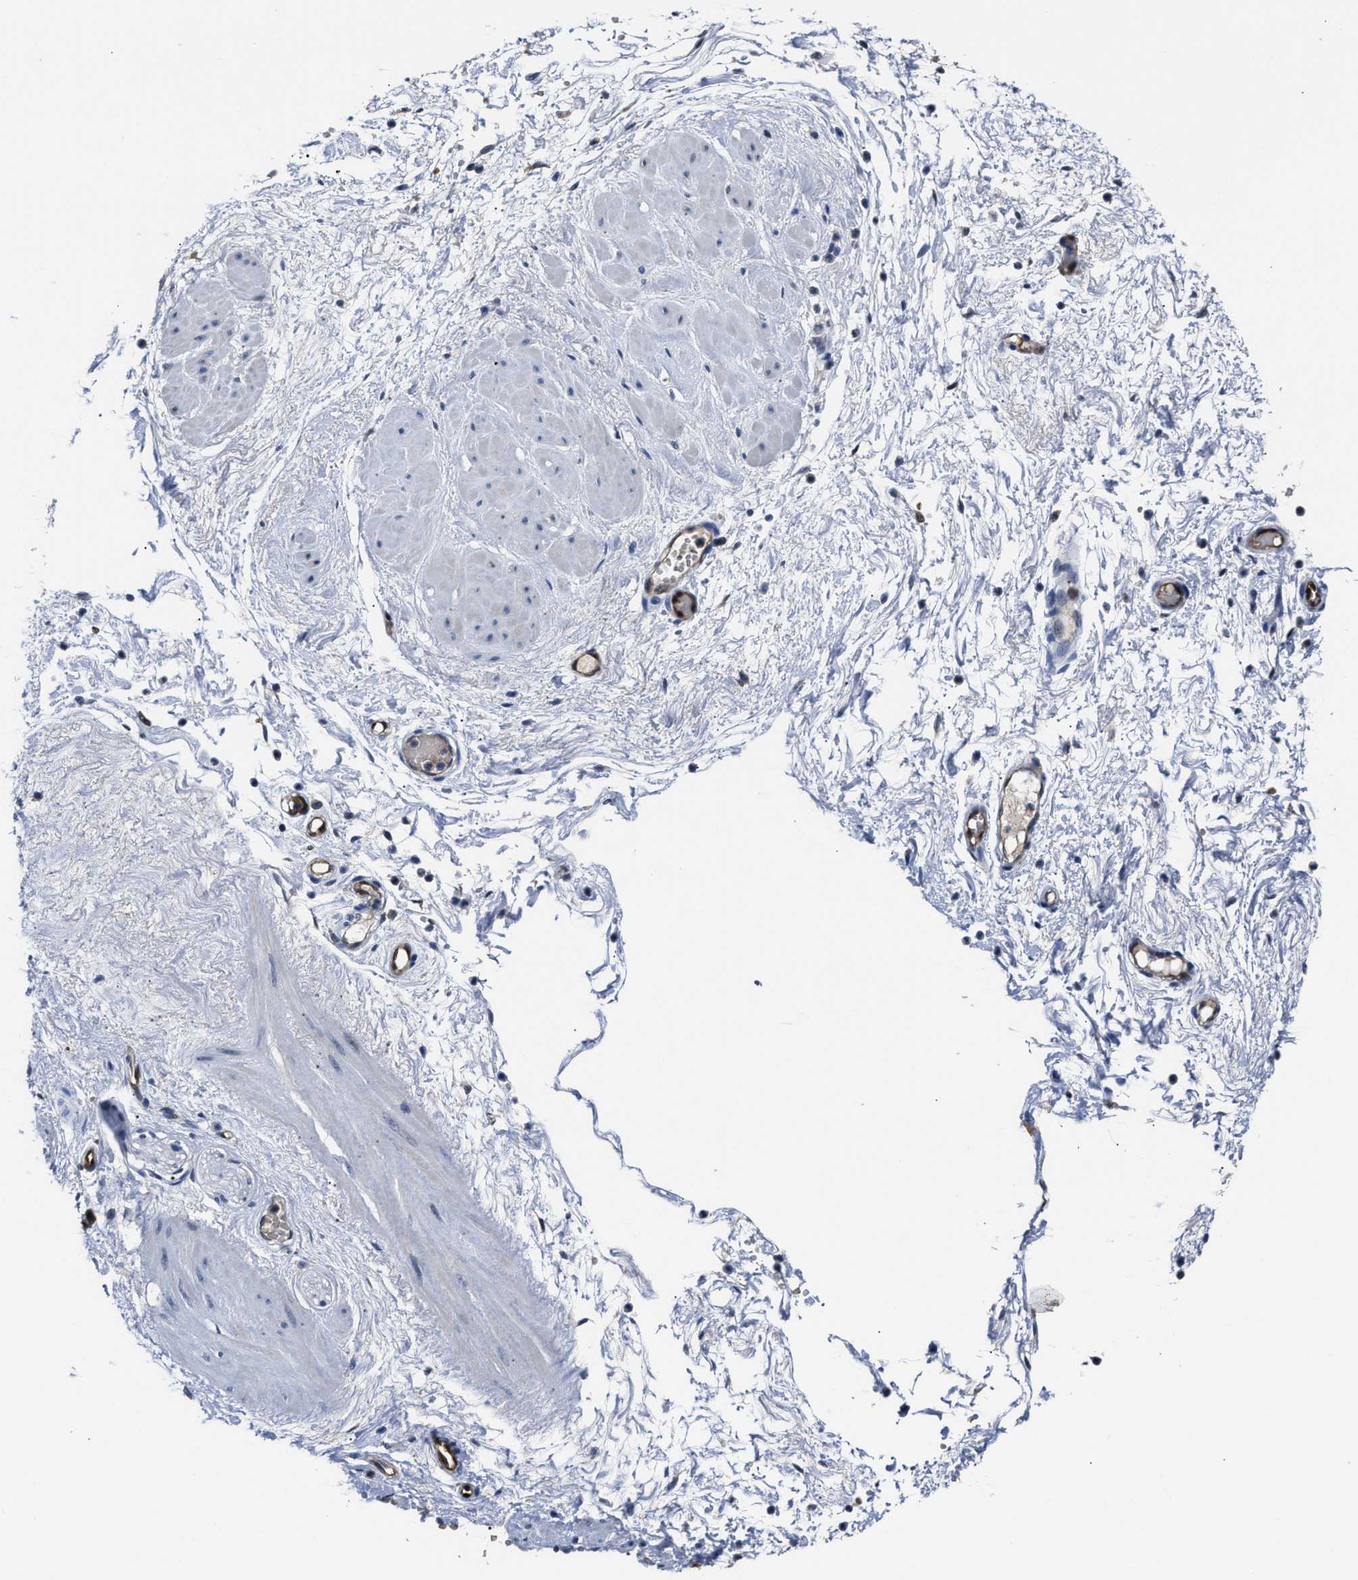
{"staining": {"intensity": "negative", "quantity": "none", "location": "none"}, "tissue": "adipose tissue", "cell_type": "Adipocytes", "image_type": "normal", "snomed": [{"axis": "morphology", "description": "Normal tissue, NOS"}, {"axis": "topography", "description": "Soft tissue"}, {"axis": "topography", "description": "Vascular tissue"}], "caption": "DAB immunohistochemical staining of normal human adipose tissue displays no significant expression in adipocytes. (Stains: DAB (3,3'-diaminobenzidine) immunohistochemistry (IHC) with hematoxylin counter stain, Microscopy: brightfield microscopy at high magnification).", "gene": "PPA1", "patient": {"sex": "female", "age": 35}}